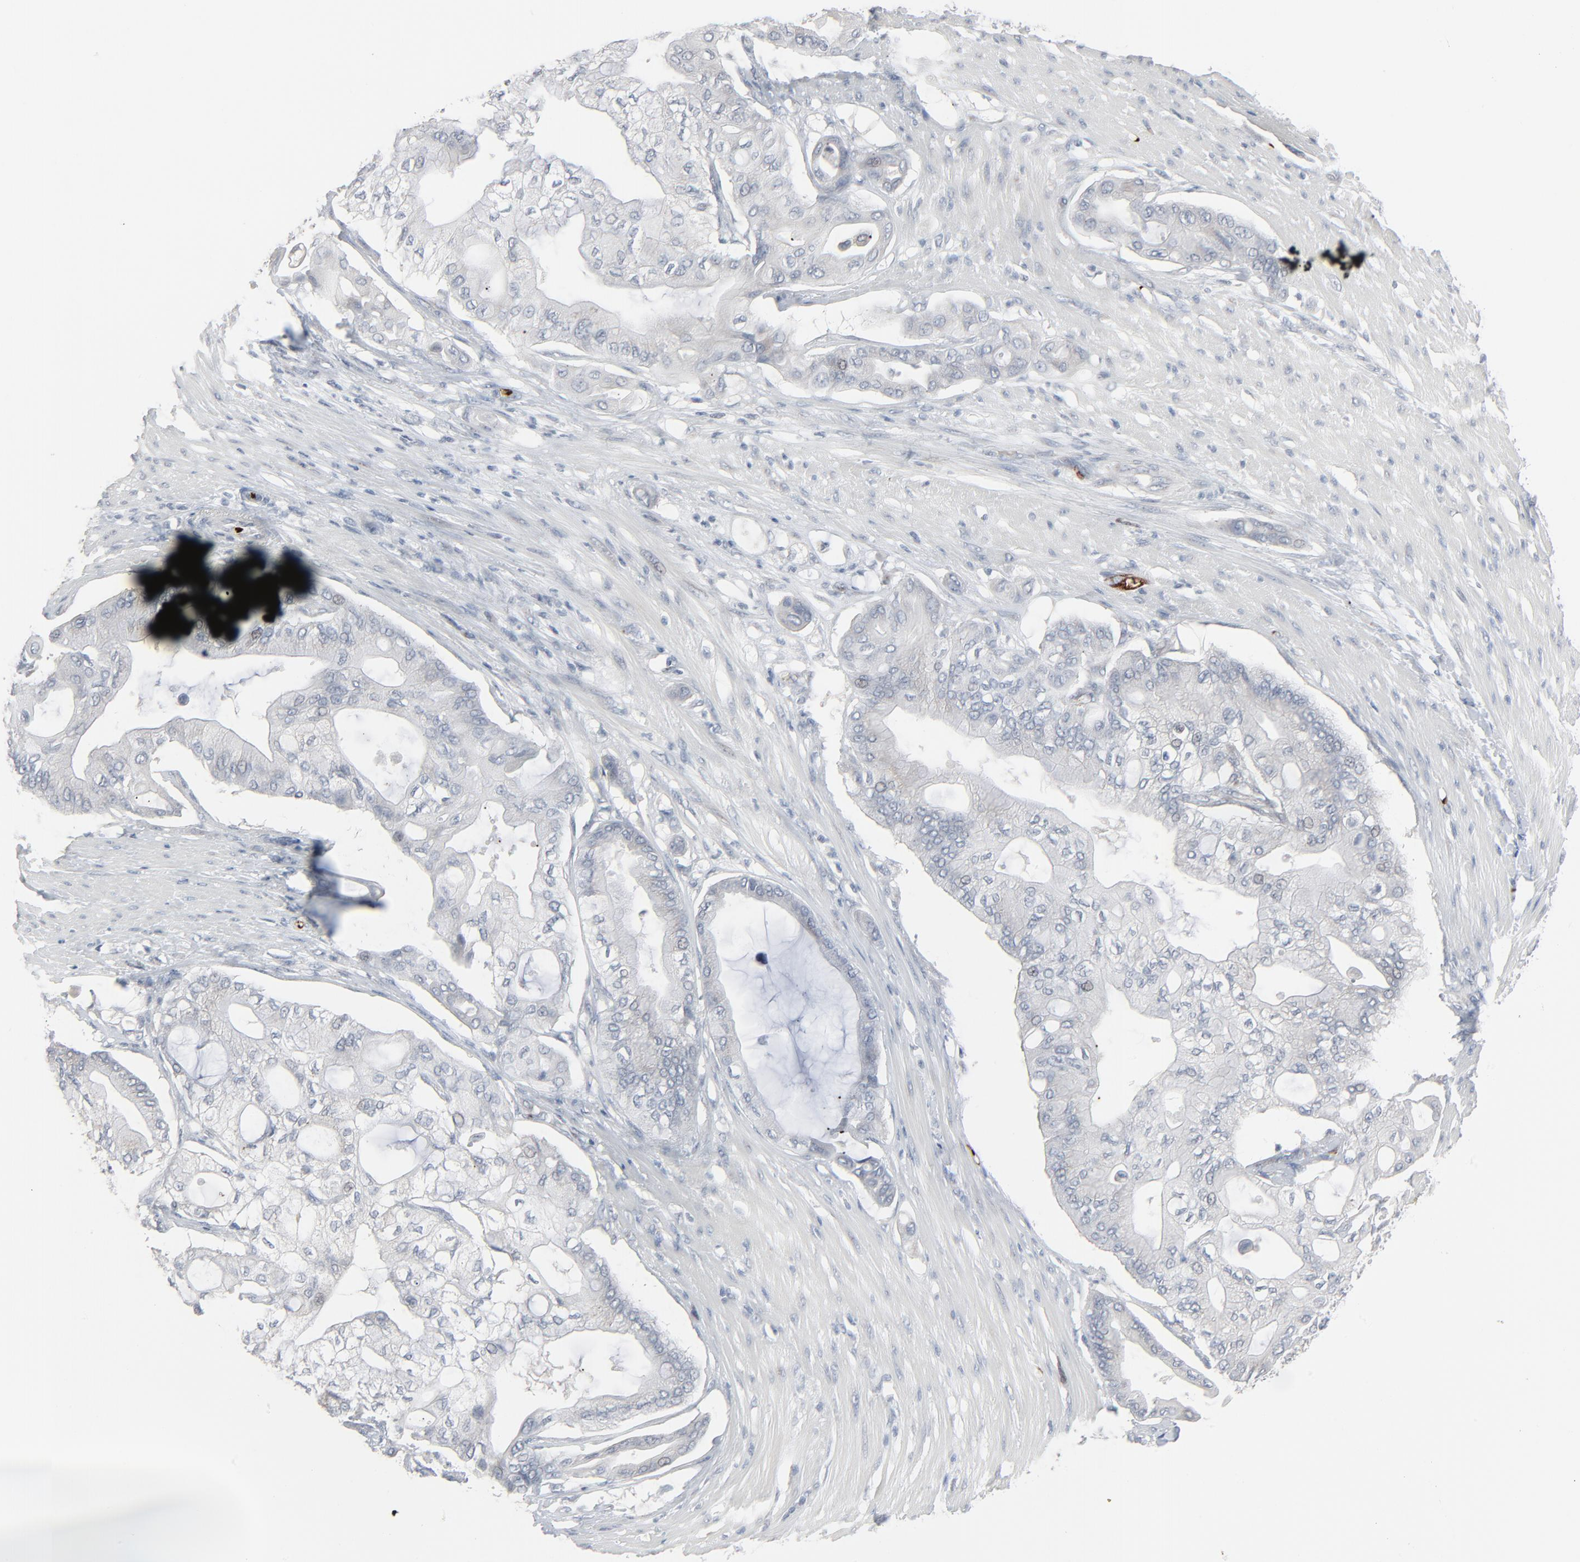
{"staining": {"intensity": "negative", "quantity": "none", "location": "none"}, "tissue": "pancreatic cancer", "cell_type": "Tumor cells", "image_type": "cancer", "snomed": [{"axis": "morphology", "description": "Adenocarcinoma, NOS"}, {"axis": "morphology", "description": "Adenocarcinoma, metastatic, NOS"}, {"axis": "topography", "description": "Lymph node"}, {"axis": "topography", "description": "Pancreas"}, {"axis": "topography", "description": "Duodenum"}], "caption": "Histopathology image shows no protein positivity in tumor cells of pancreatic cancer (metastatic adenocarcinoma) tissue.", "gene": "SAGE1", "patient": {"sex": "female", "age": 64}}